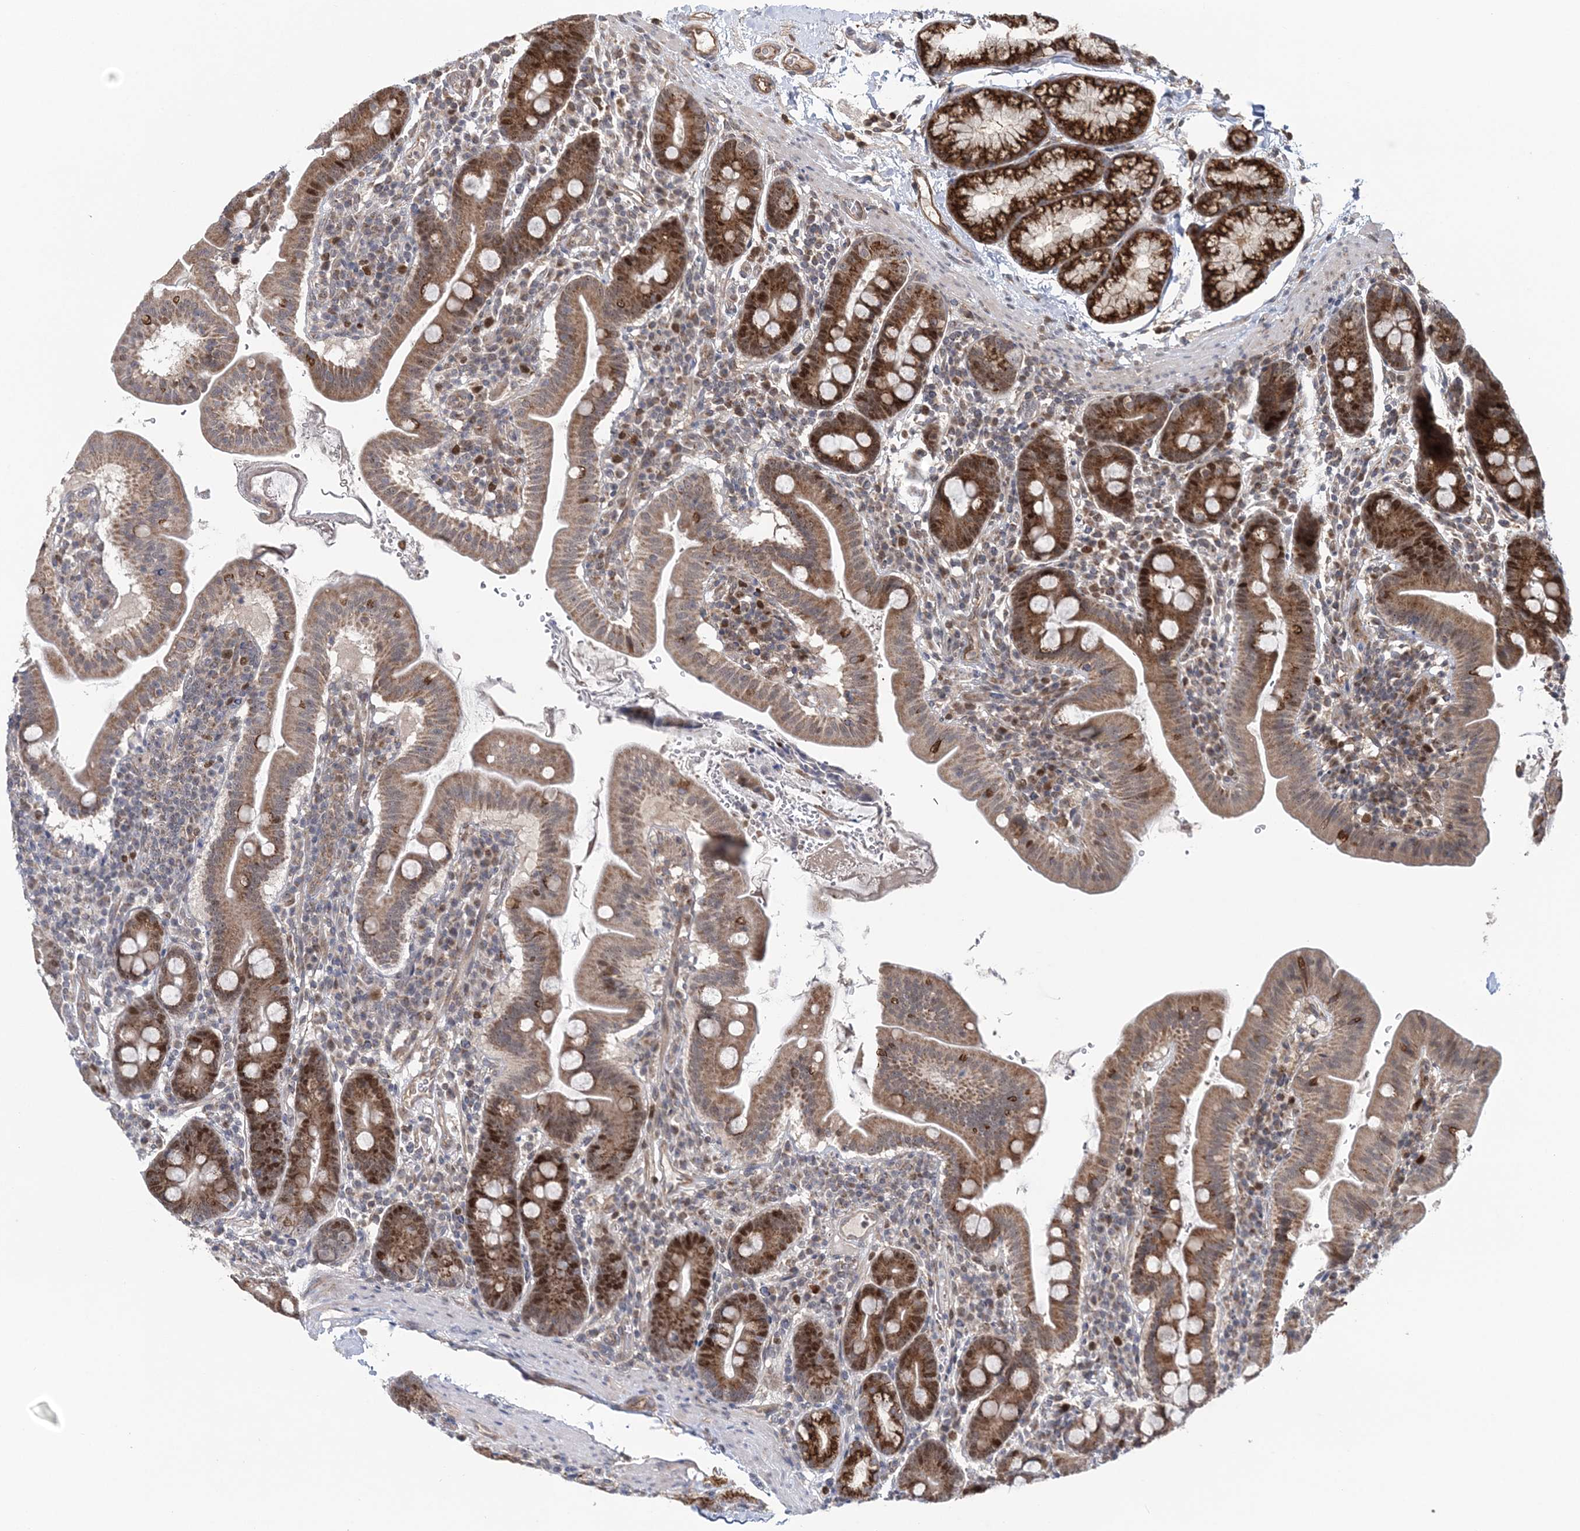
{"staining": {"intensity": "strong", "quantity": ">75%", "location": "cytoplasmic/membranous,nuclear"}, "tissue": "duodenum", "cell_type": "Glandular cells", "image_type": "normal", "snomed": [{"axis": "morphology", "description": "Normal tissue, NOS"}, {"axis": "morphology", "description": "Adenocarcinoma, NOS"}, {"axis": "topography", "description": "Pancreas"}, {"axis": "topography", "description": "Duodenum"}], "caption": "Benign duodenum was stained to show a protein in brown. There is high levels of strong cytoplasmic/membranous,nuclear staining in approximately >75% of glandular cells.", "gene": "KIF4A", "patient": {"sex": "male", "age": 50}}